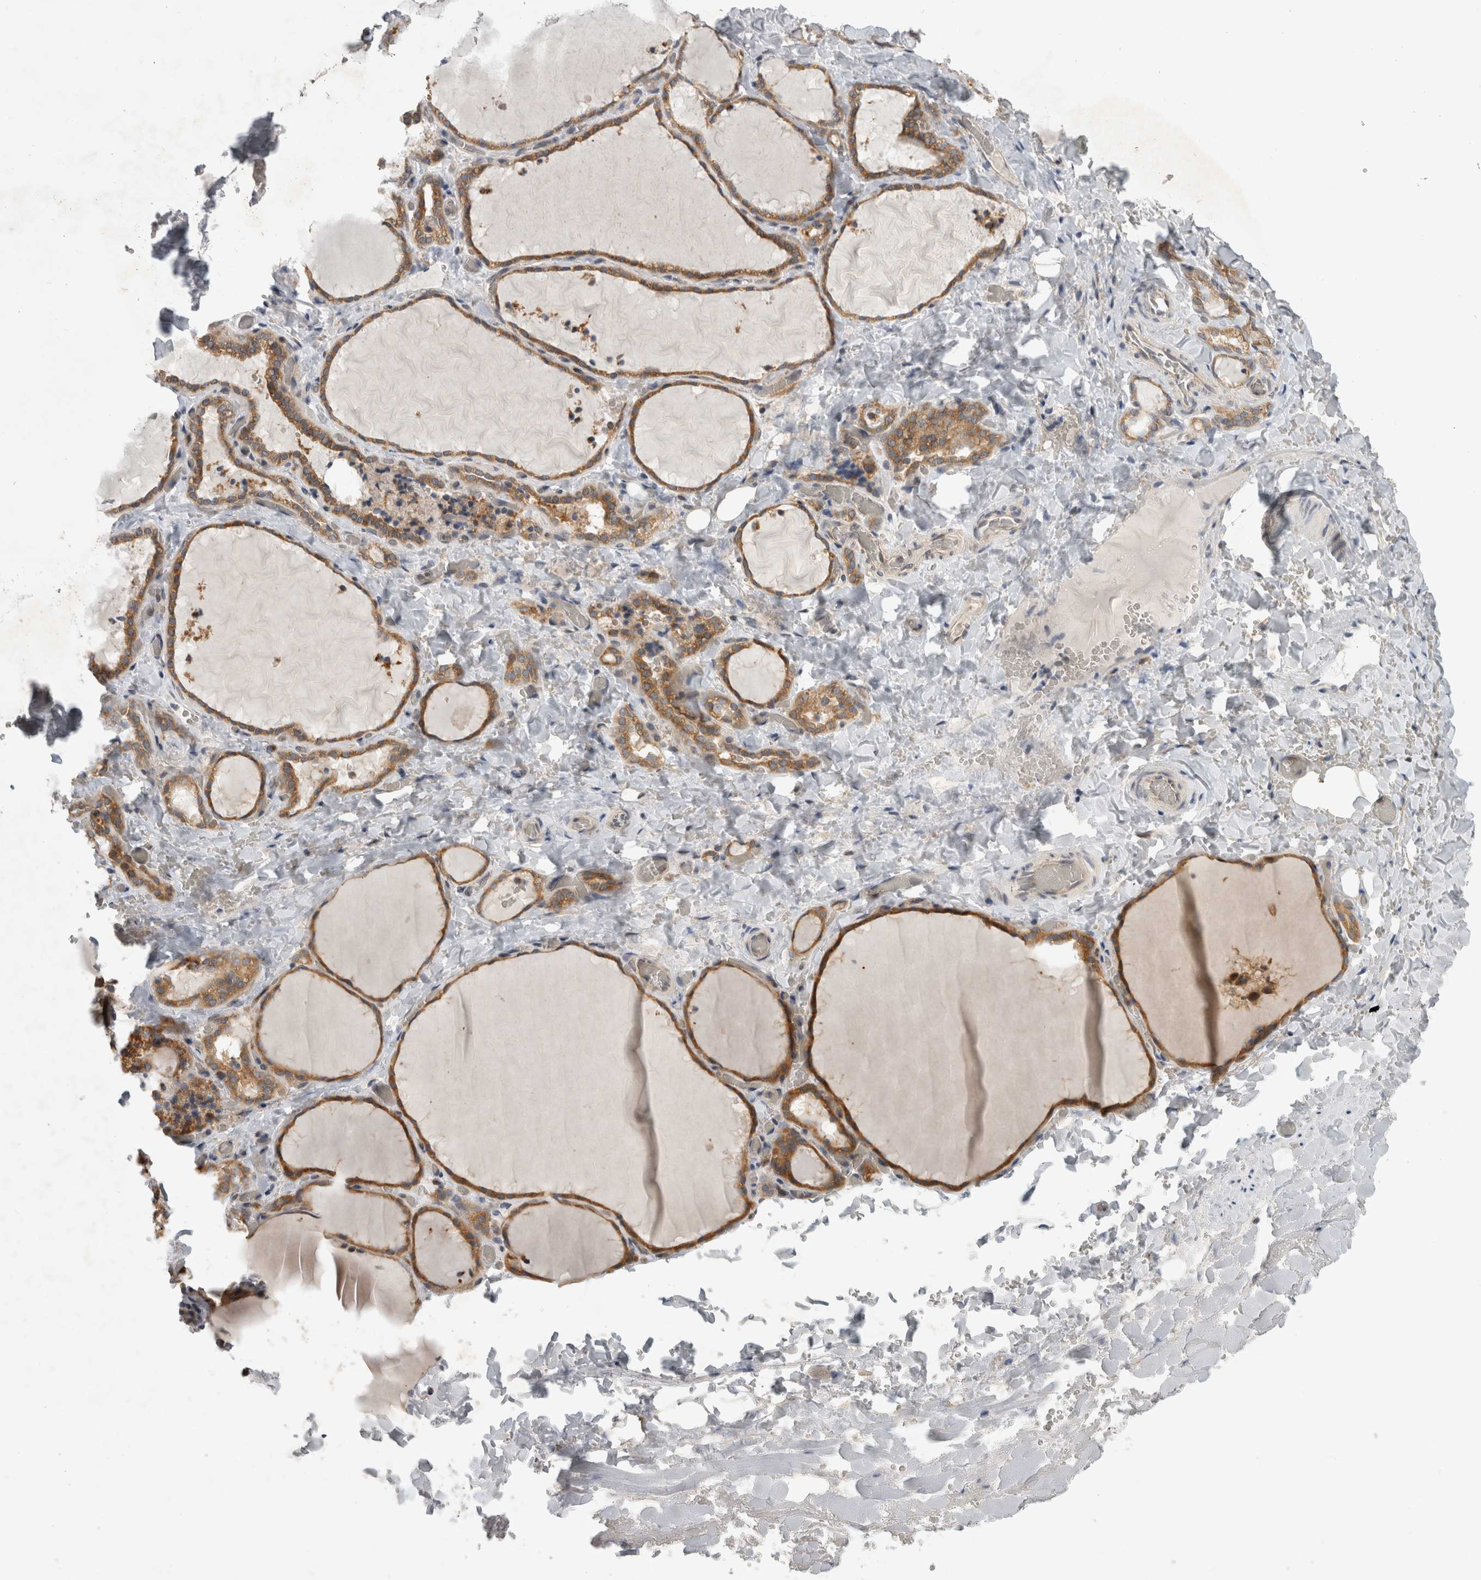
{"staining": {"intensity": "moderate", "quantity": ">75%", "location": "cytoplasmic/membranous"}, "tissue": "thyroid gland", "cell_type": "Glandular cells", "image_type": "normal", "snomed": [{"axis": "morphology", "description": "Normal tissue, NOS"}, {"axis": "topography", "description": "Thyroid gland"}], "caption": "Protein expression analysis of normal thyroid gland demonstrates moderate cytoplasmic/membranous positivity in about >75% of glandular cells. (DAB IHC with brightfield microscopy, high magnification).", "gene": "AASDHPPT", "patient": {"sex": "female", "age": 22}}